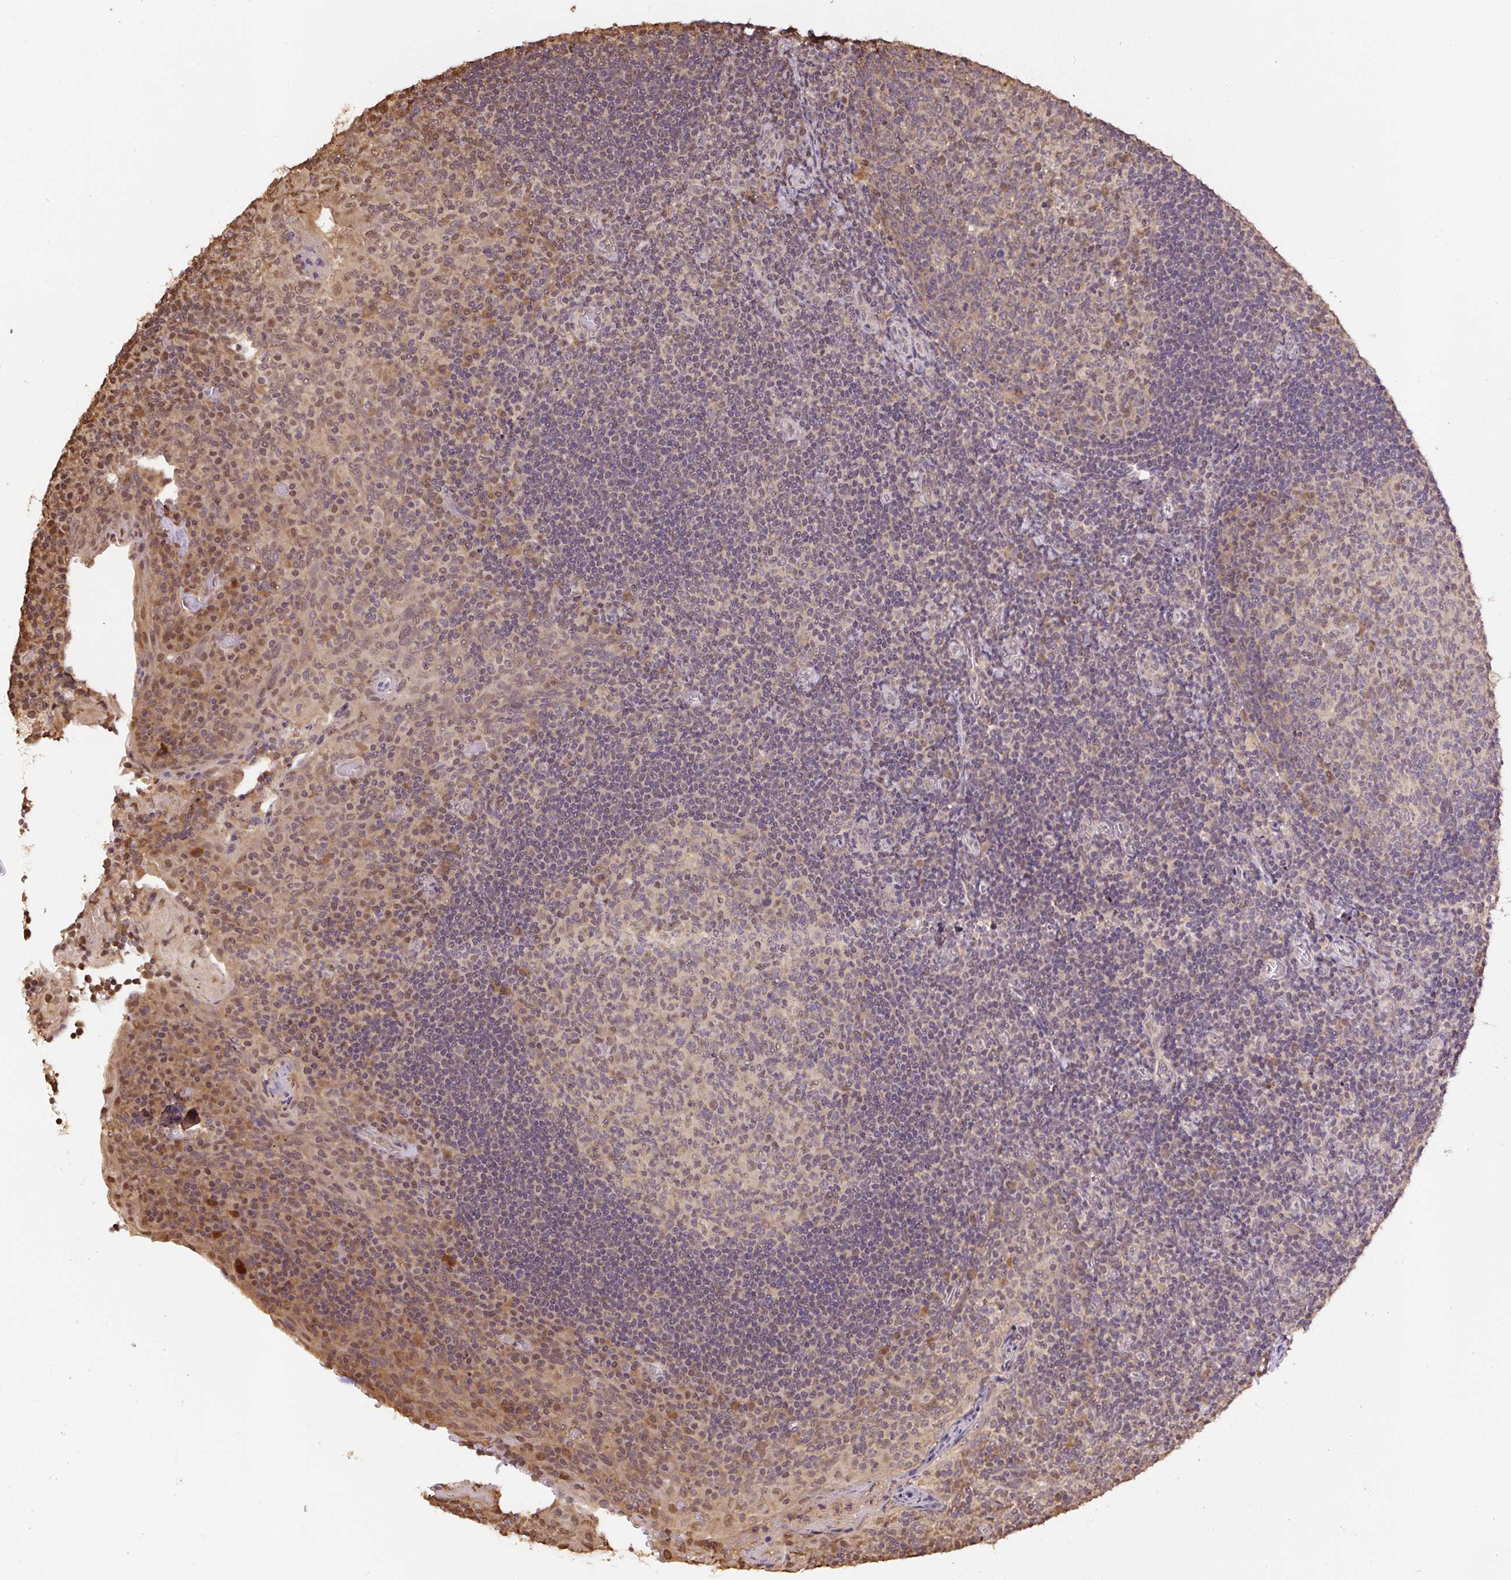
{"staining": {"intensity": "moderate", "quantity": "25%-75%", "location": "cytoplasmic/membranous,nuclear"}, "tissue": "tonsil", "cell_type": "Germinal center cells", "image_type": "normal", "snomed": [{"axis": "morphology", "description": "Normal tissue, NOS"}, {"axis": "topography", "description": "Tonsil"}], "caption": "DAB immunohistochemical staining of unremarkable tonsil reveals moderate cytoplasmic/membranous,nuclear protein positivity in about 25%-75% of germinal center cells.", "gene": "TMEM170B", "patient": {"sex": "male", "age": 17}}